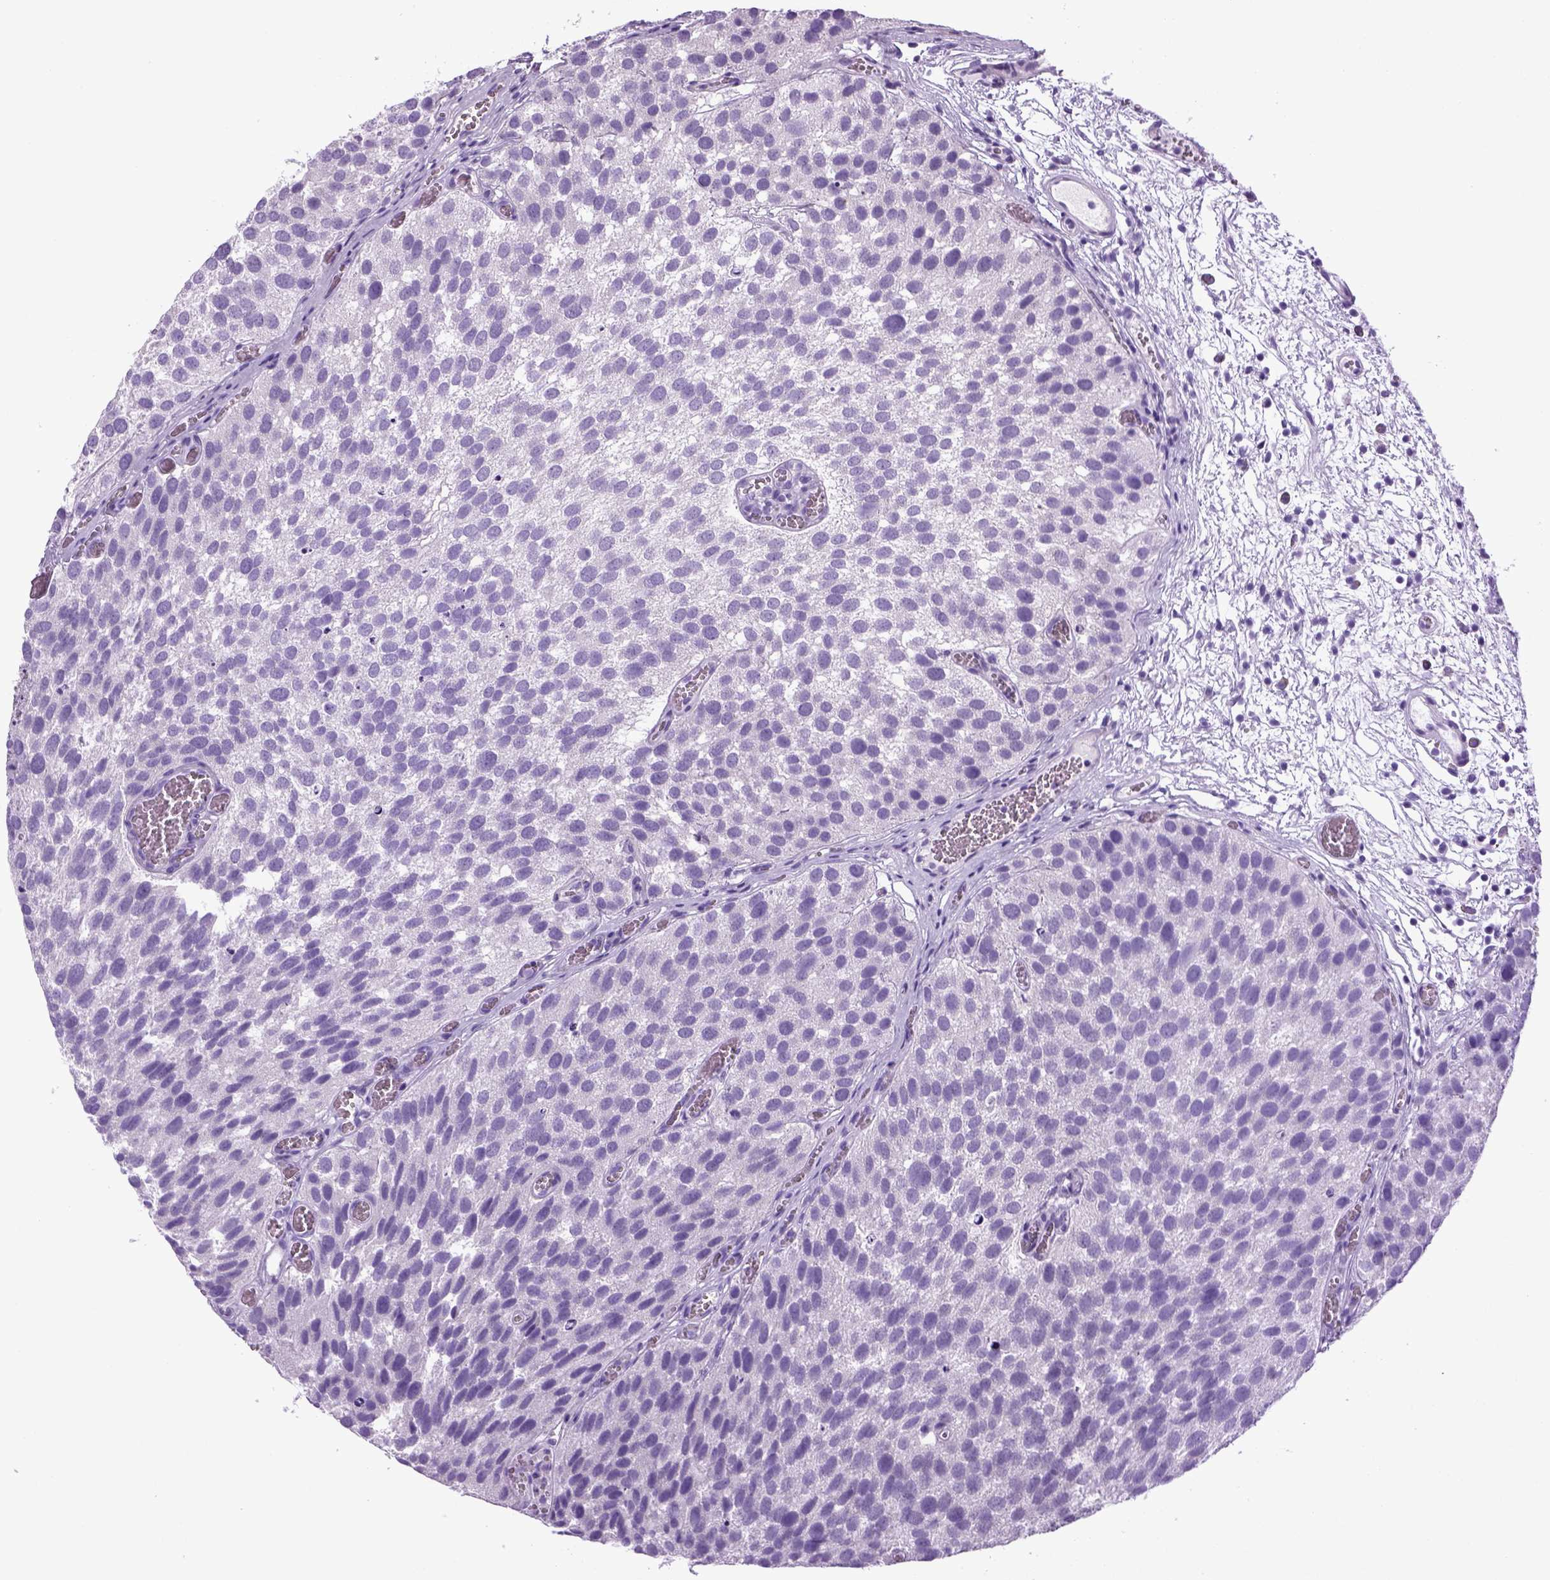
{"staining": {"intensity": "negative", "quantity": "none", "location": "none"}, "tissue": "urothelial cancer", "cell_type": "Tumor cells", "image_type": "cancer", "snomed": [{"axis": "morphology", "description": "Urothelial carcinoma, Low grade"}, {"axis": "topography", "description": "Urinary bladder"}], "caption": "A photomicrograph of urothelial cancer stained for a protein shows no brown staining in tumor cells.", "gene": "HMCN2", "patient": {"sex": "female", "age": 69}}